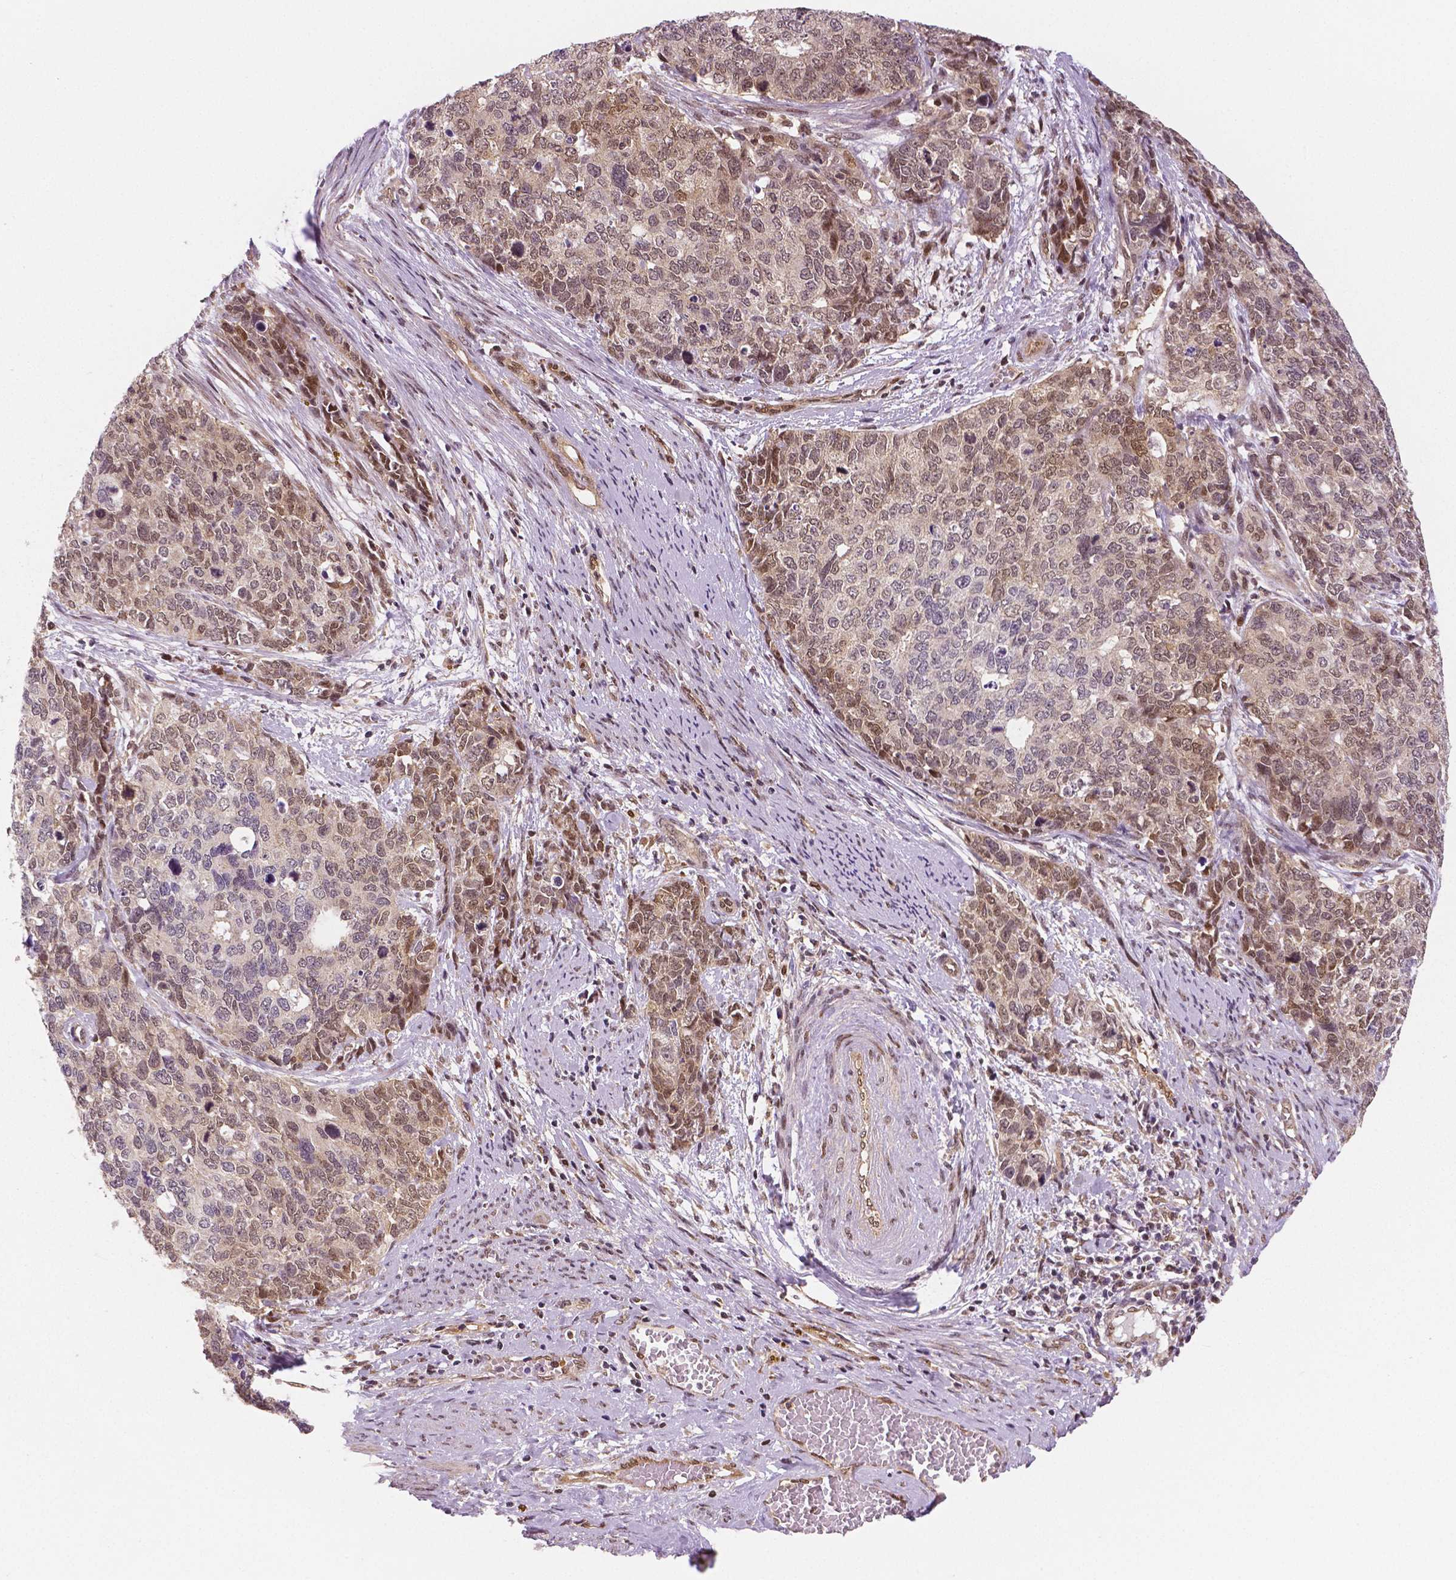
{"staining": {"intensity": "moderate", "quantity": "<25%", "location": "cytoplasmic/membranous,nuclear"}, "tissue": "cervical cancer", "cell_type": "Tumor cells", "image_type": "cancer", "snomed": [{"axis": "morphology", "description": "Squamous cell carcinoma, NOS"}, {"axis": "topography", "description": "Cervix"}], "caption": "IHC micrograph of neoplastic tissue: squamous cell carcinoma (cervical) stained using immunohistochemistry shows low levels of moderate protein expression localized specifically in the cytoplasmic/membranous and nuclear of tumor cells, appearing as a cytoplasmic/membranous and nuclear brown color.", "gene": "STAT3", "patient": {"sex": "female", "age": 63}}